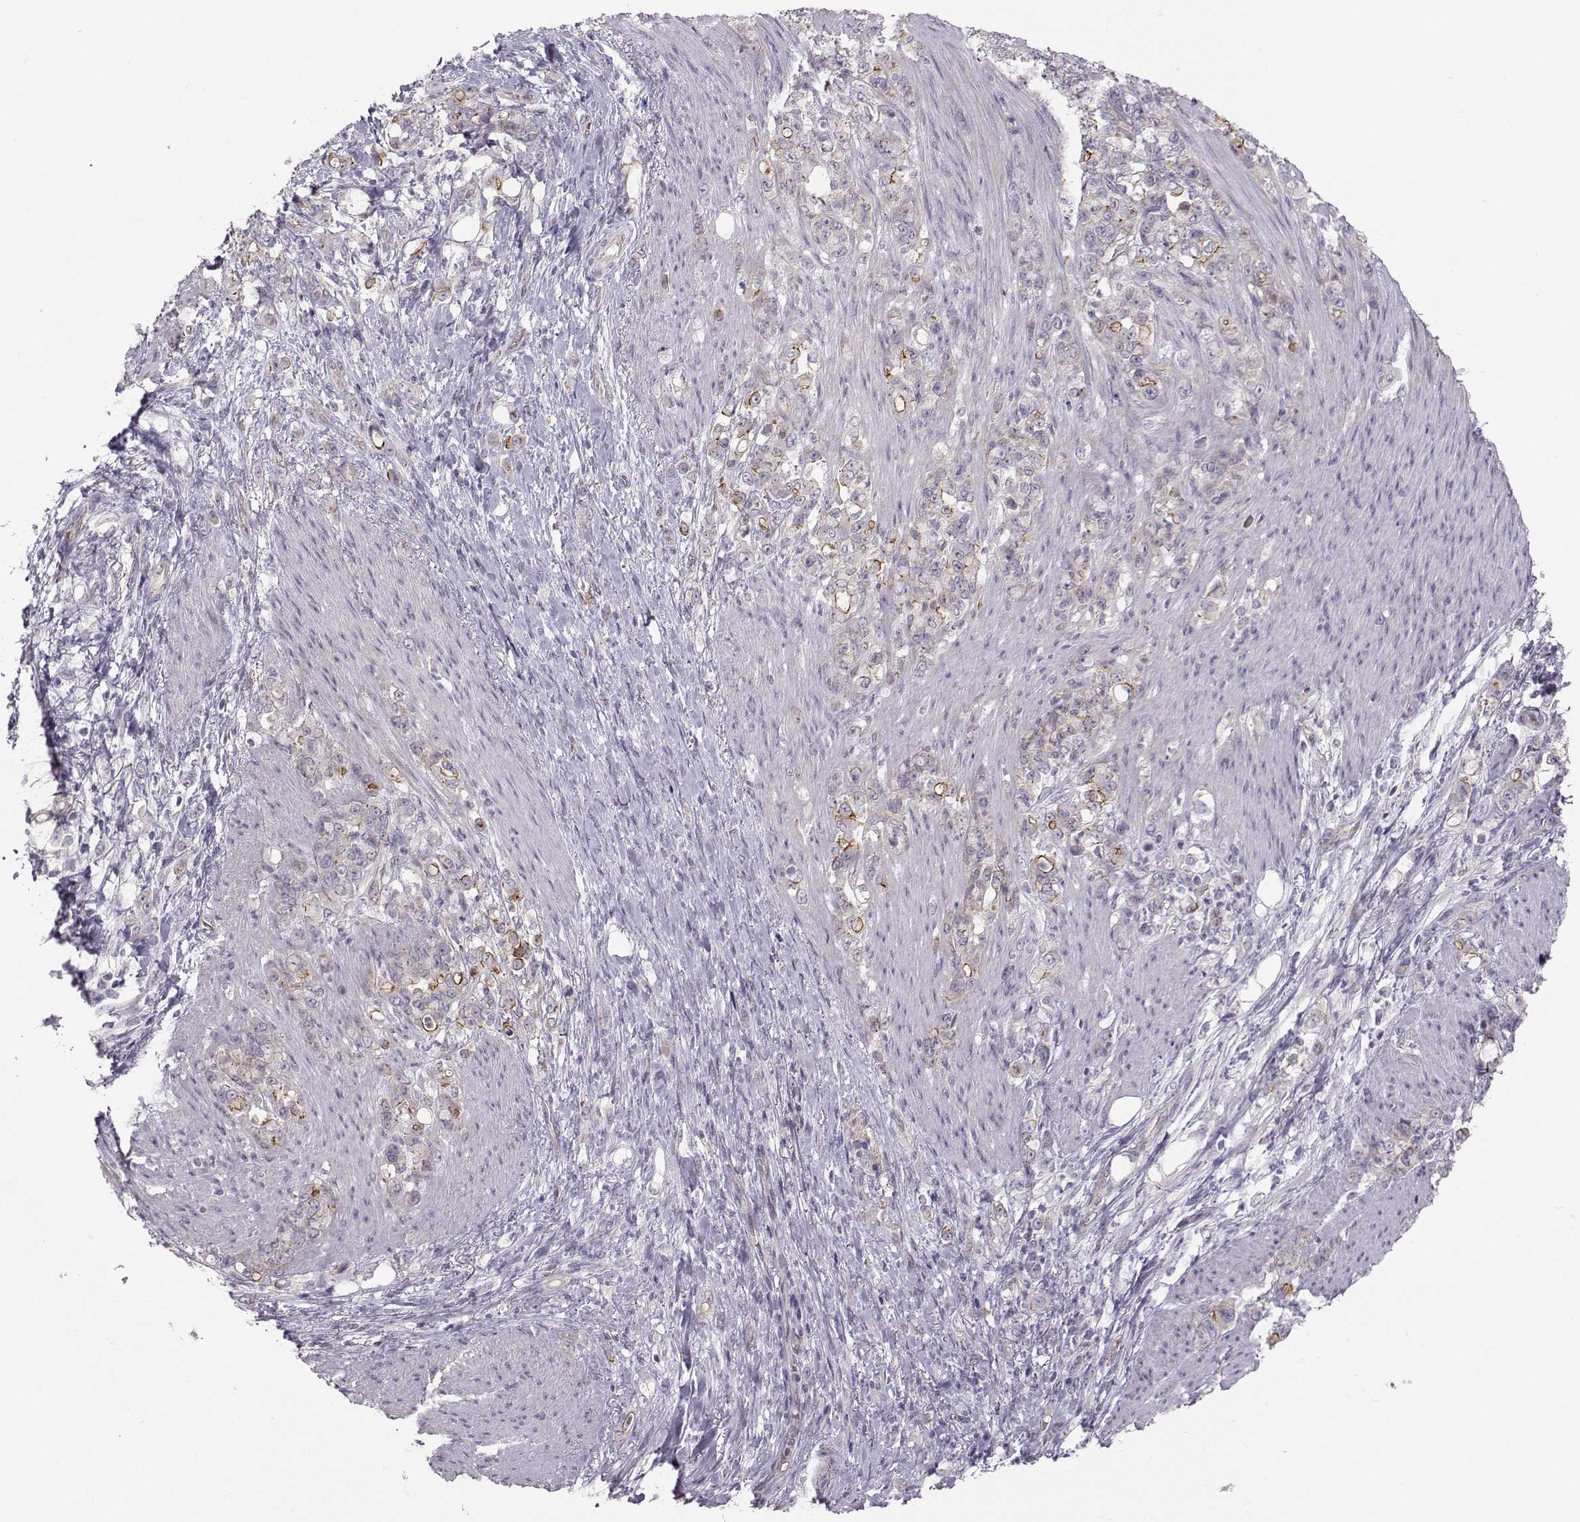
{"staining": {"intensity": "moderate", "quantity": "<25%", "location": "cytoplasmic/membranous"}, "tissue": "stomach cancer", "cell_type": "Tumor cells", "image_type": "cancer", "snomed": [{"axis": "morphology", "description": "Adenocarcinoma, NOS"}, {"axis": "topography", "description": "Stomach"}], "caption": "The histopathology image shows a brown stain indicating the presence of a protein in the cytoplasmic/membranous of tumor cells in stomach cancer (adenocarcinoma).", "gene": "MAST1", "patient": {"sex": "female", "age": 79}}